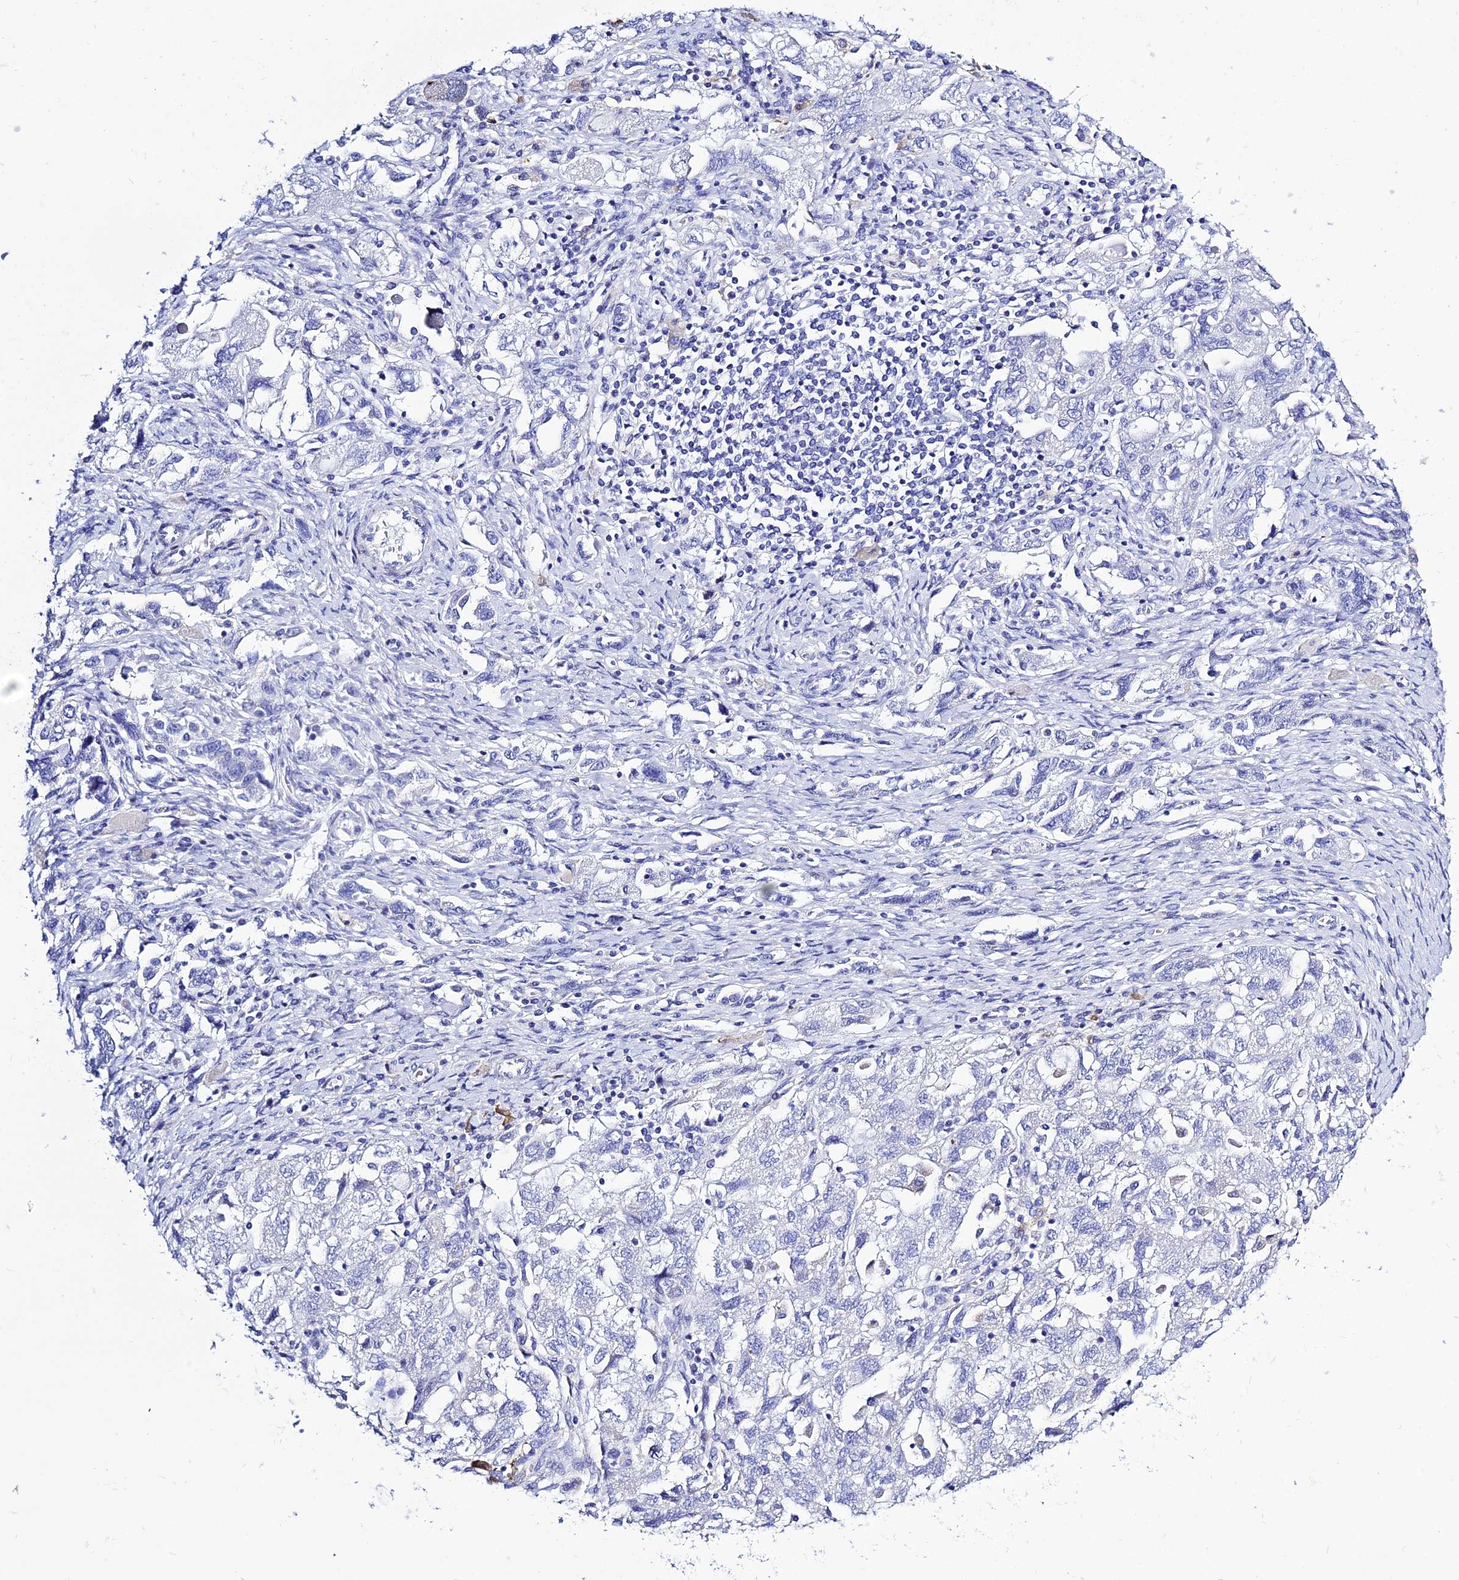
{"staining": {"intensity": "negative", "quantity": "none", "location": "none"}, "tissue": "ovarian cancer", "cell_type": "Tumor cells", "image_type": "cancer", "snomed": [{"axis": "morphology", "description": "Carcinoma, NOS"}, {"axis": "morphology", "description": "Cystadenocarcinoma, serous, NOS"}, {"axis": "topography", "description": "Ovary"}], "caption": "This image is of ovarian cancer stained with immunohistochemistry to label a protein in brown with the nuclei are counter-stained blue. There is no staining in tumor cells.", "gene": "DEFB107A", "patient": {"sex": "female", "age": 69}}